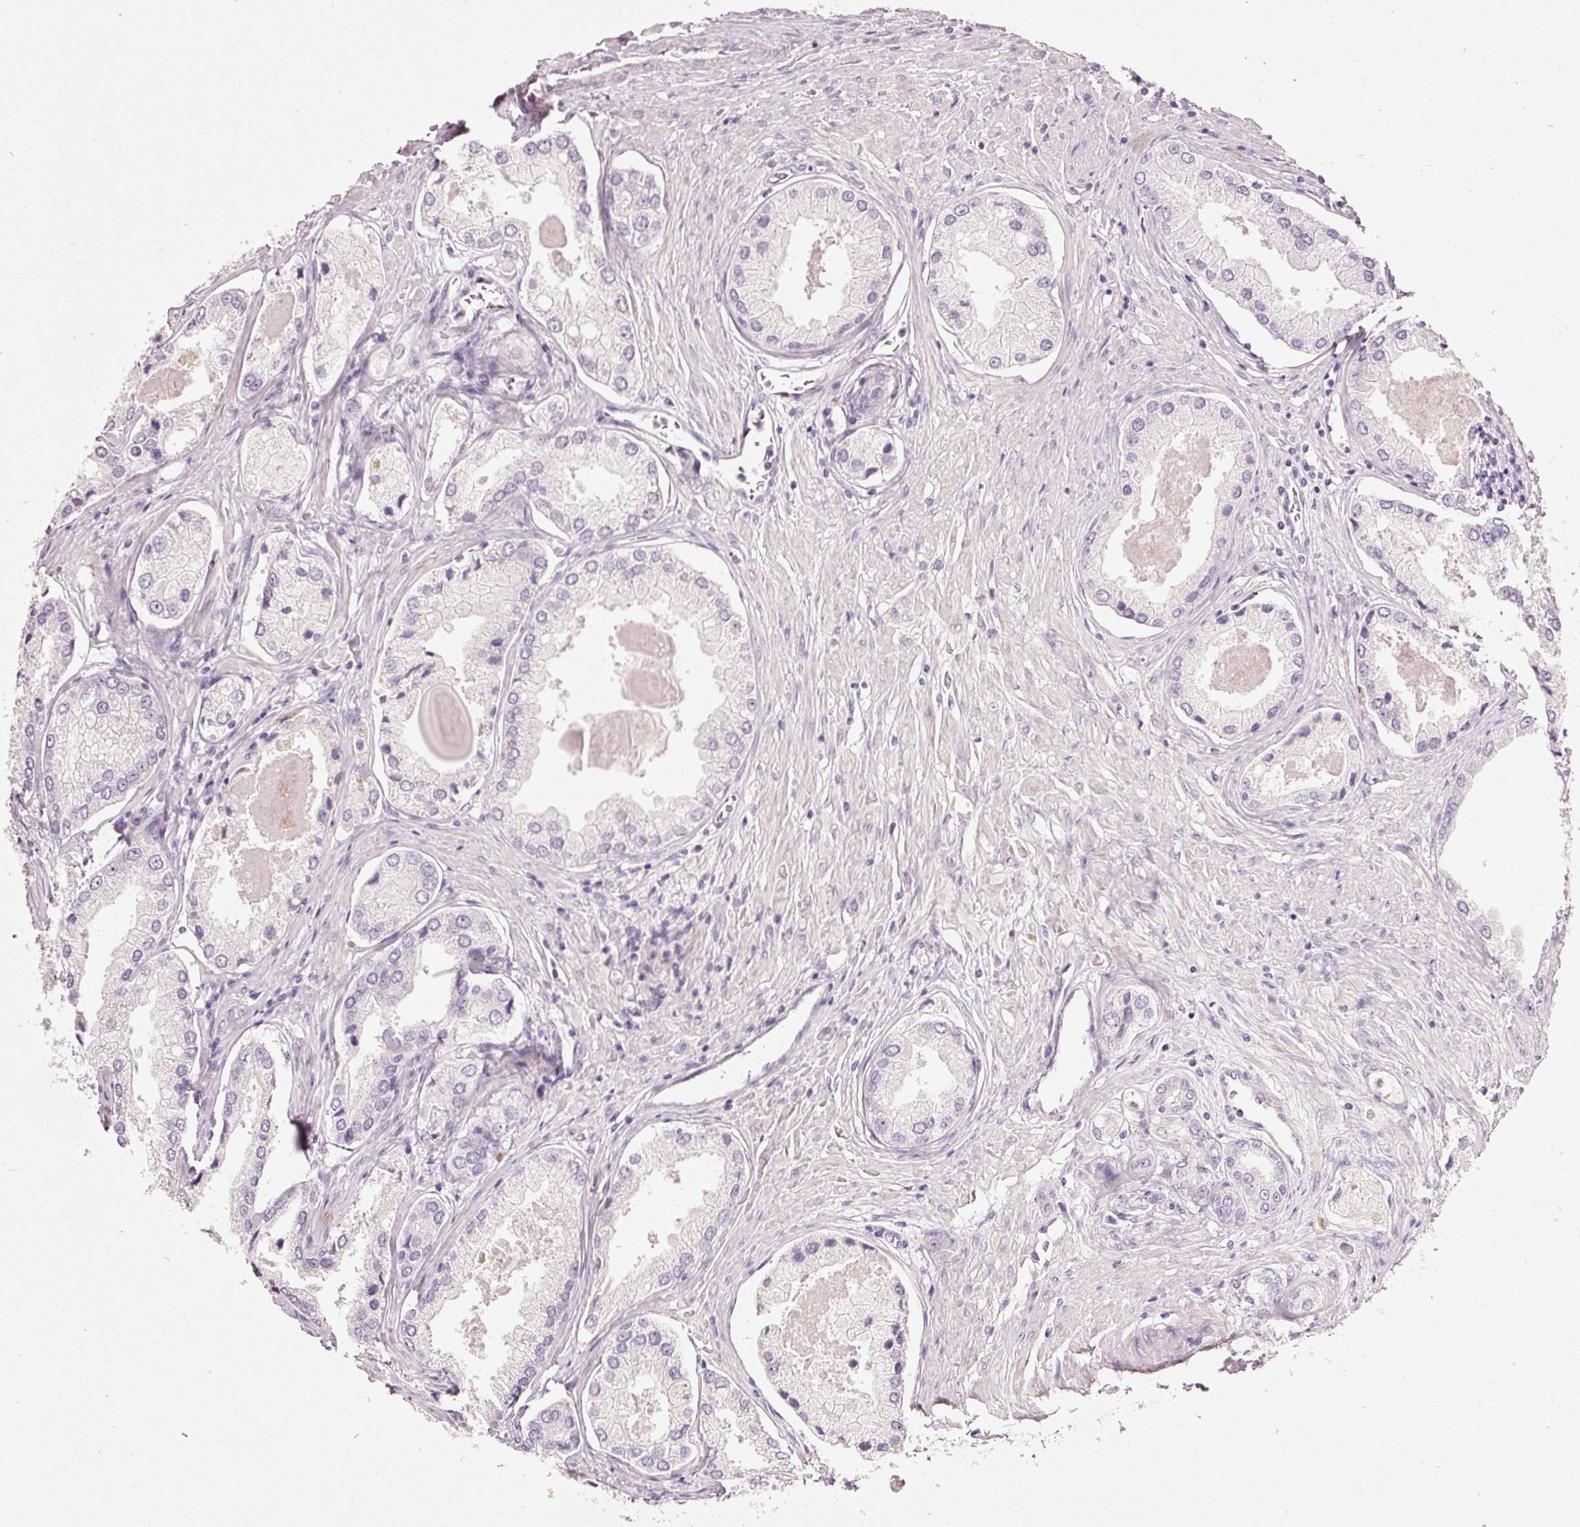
{"staining": {"intensity": "negative", "quantity": "none", "location": "none"}, "tissue": "prostate cancer", "cell_type": "Tumor cells", "image_type": "cancer", "snomed": [{"axis": "morphology", "description": "Adenocarcinoma, Low grade"}, {"axis": "topography", "description": "Prostate"}], "caption": "The histopathology image shows no significant staining in tumor cells of prostate low-grade adenocarcinoma. The staining was performed using DAB (3,3'-diaminobenzidine) to visualize the protein expression in brown, while the nuclei were stained in blue with hematoxylin (Magnification: 20x).", "gene": "MUC5AC", "patient": {"sex": "male", "age": 68}}